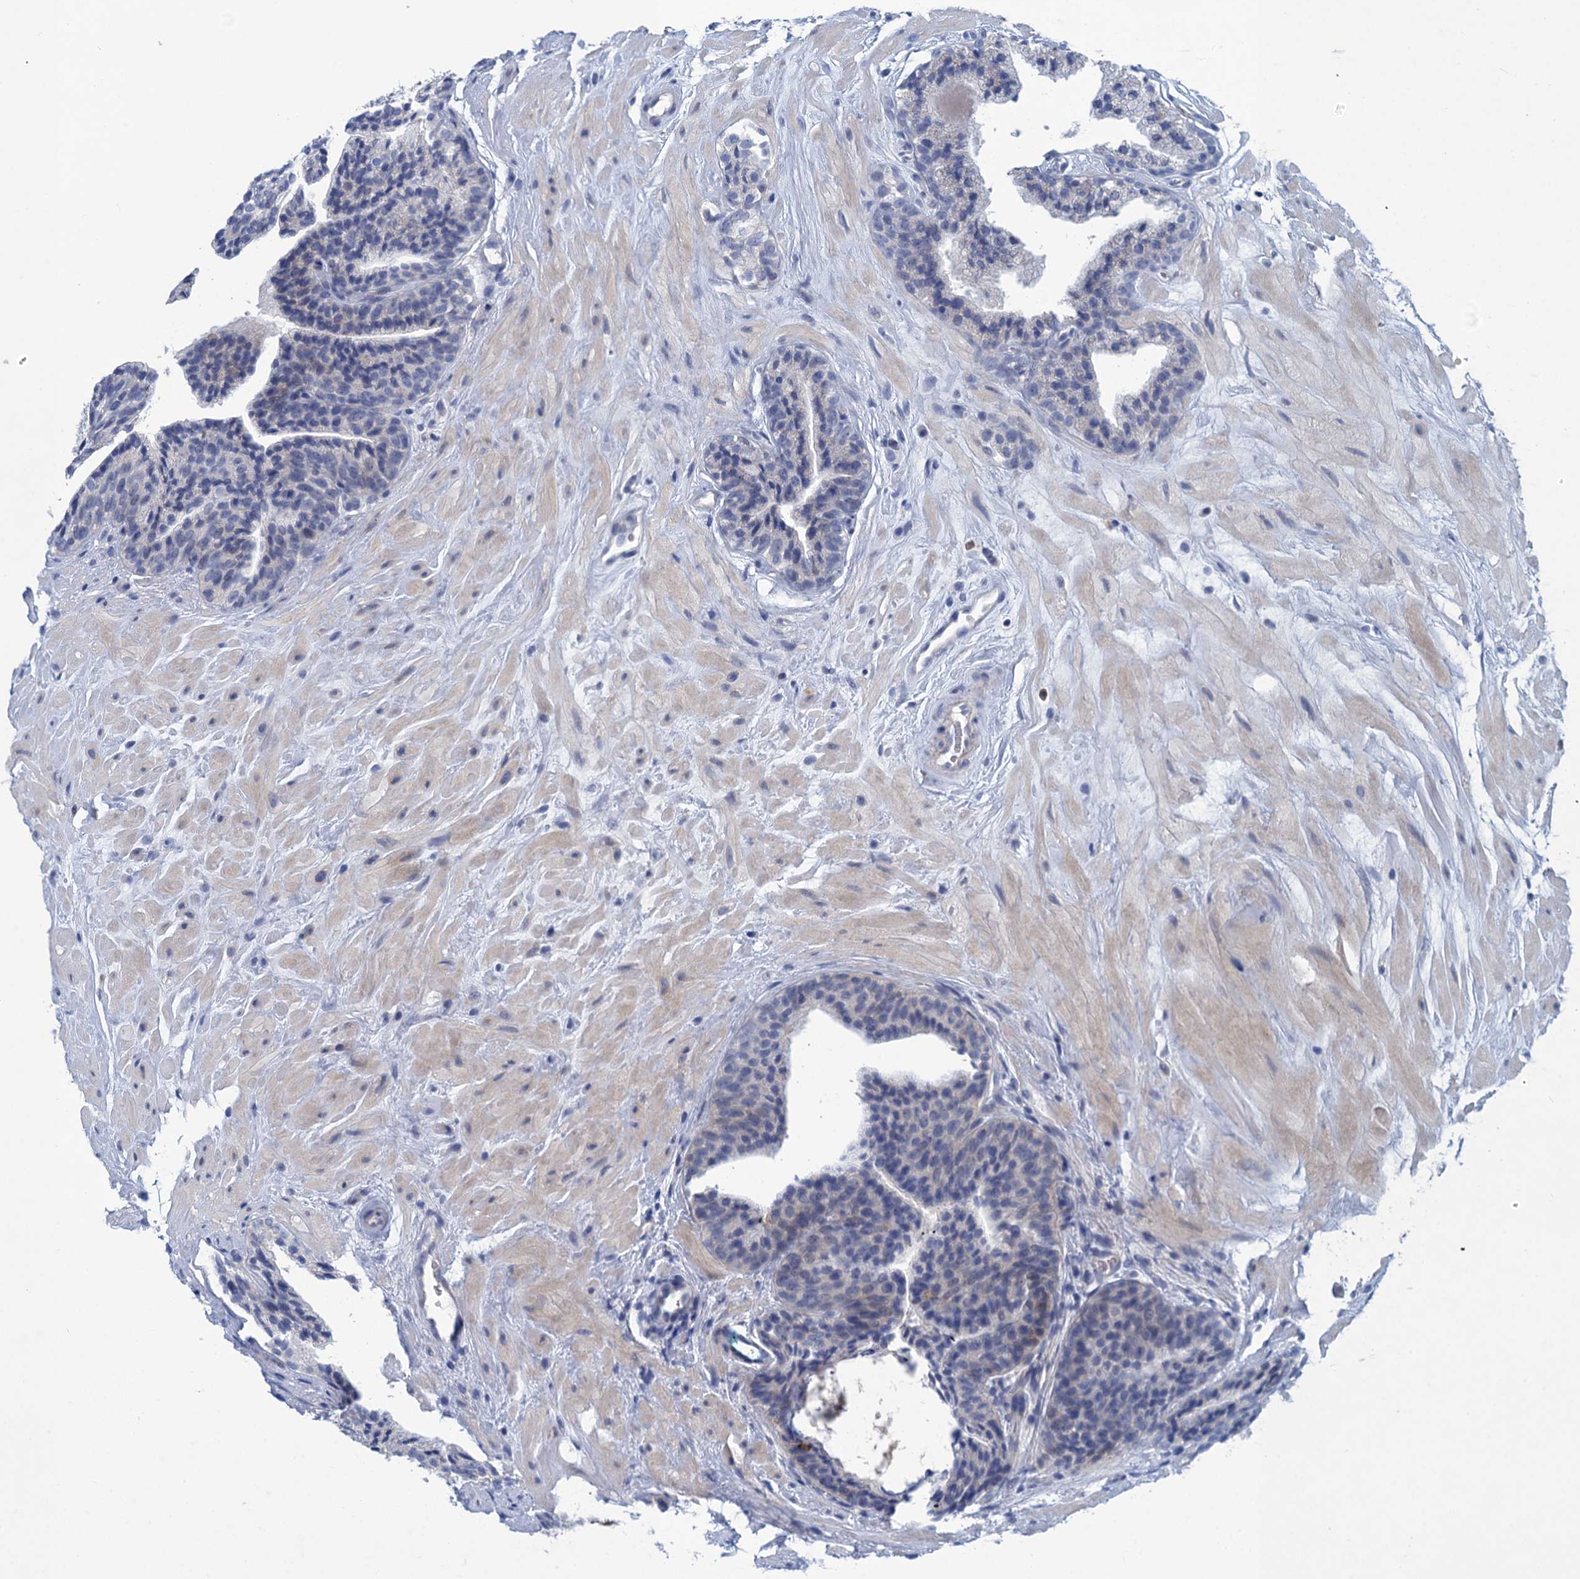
{"staining": {"intensity": "negative", "quantity": "none", "location": "none"}, "tissue": "prostate cancer", "cell_type": "Tumor cells", "image_type": "cancer", "snomed": [{"axis": "morphology", "description": "Adenocarcinoma, High grade"}, {"axis": "topography", "description": "Prostate"}], "caption": "Immunohistochemistry (IHC) micrograph of neoplastic tissue: human high-grade adenocarcinoma (prostate) stained with DAB (3,3'-diaminobenzidine) exhibits no significant protein expression in tumor cells.", "gene": "SCEL", "patient": {"sex": "male", "age": 56}}